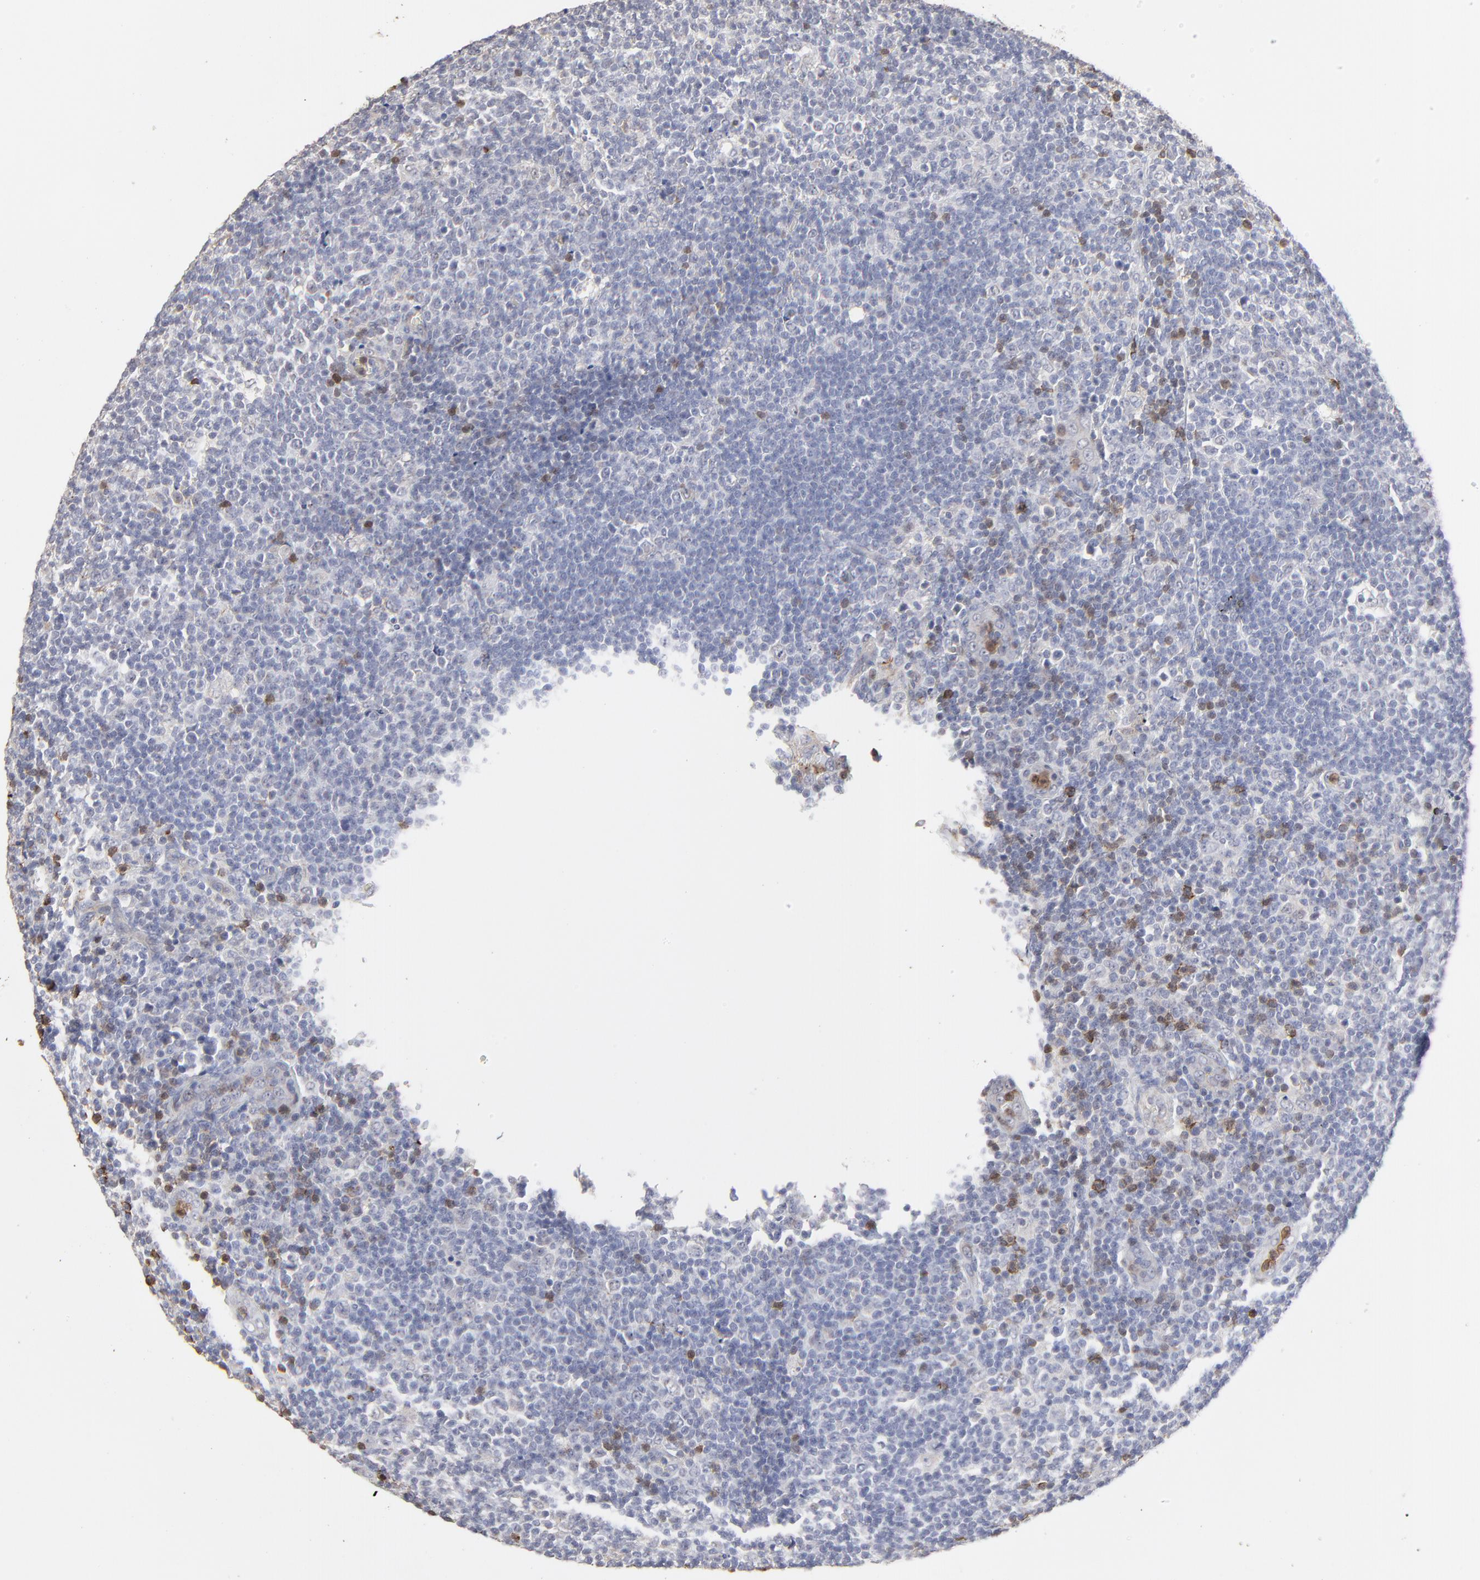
{"staining": {"intensity": "moderate", "quantity": "25%-75%", "location": "nuclear"}, "tissue": "lymphoma", "cell_type": "Tumor cells", "image_type": "cancer", "snomed": [{"axis": "morphology", "description": "Malignant lymphoma, non-Hodgkin's type, Low grade"}, {"axis": "topography", "description": "Lymph node"}], "caption": "Tumor cells show moderate nuclear expression in about 25%-75% of cells in lymphoma.", "gene": "SLC6A14", "patient": {"sex": "male", "age": 74}}